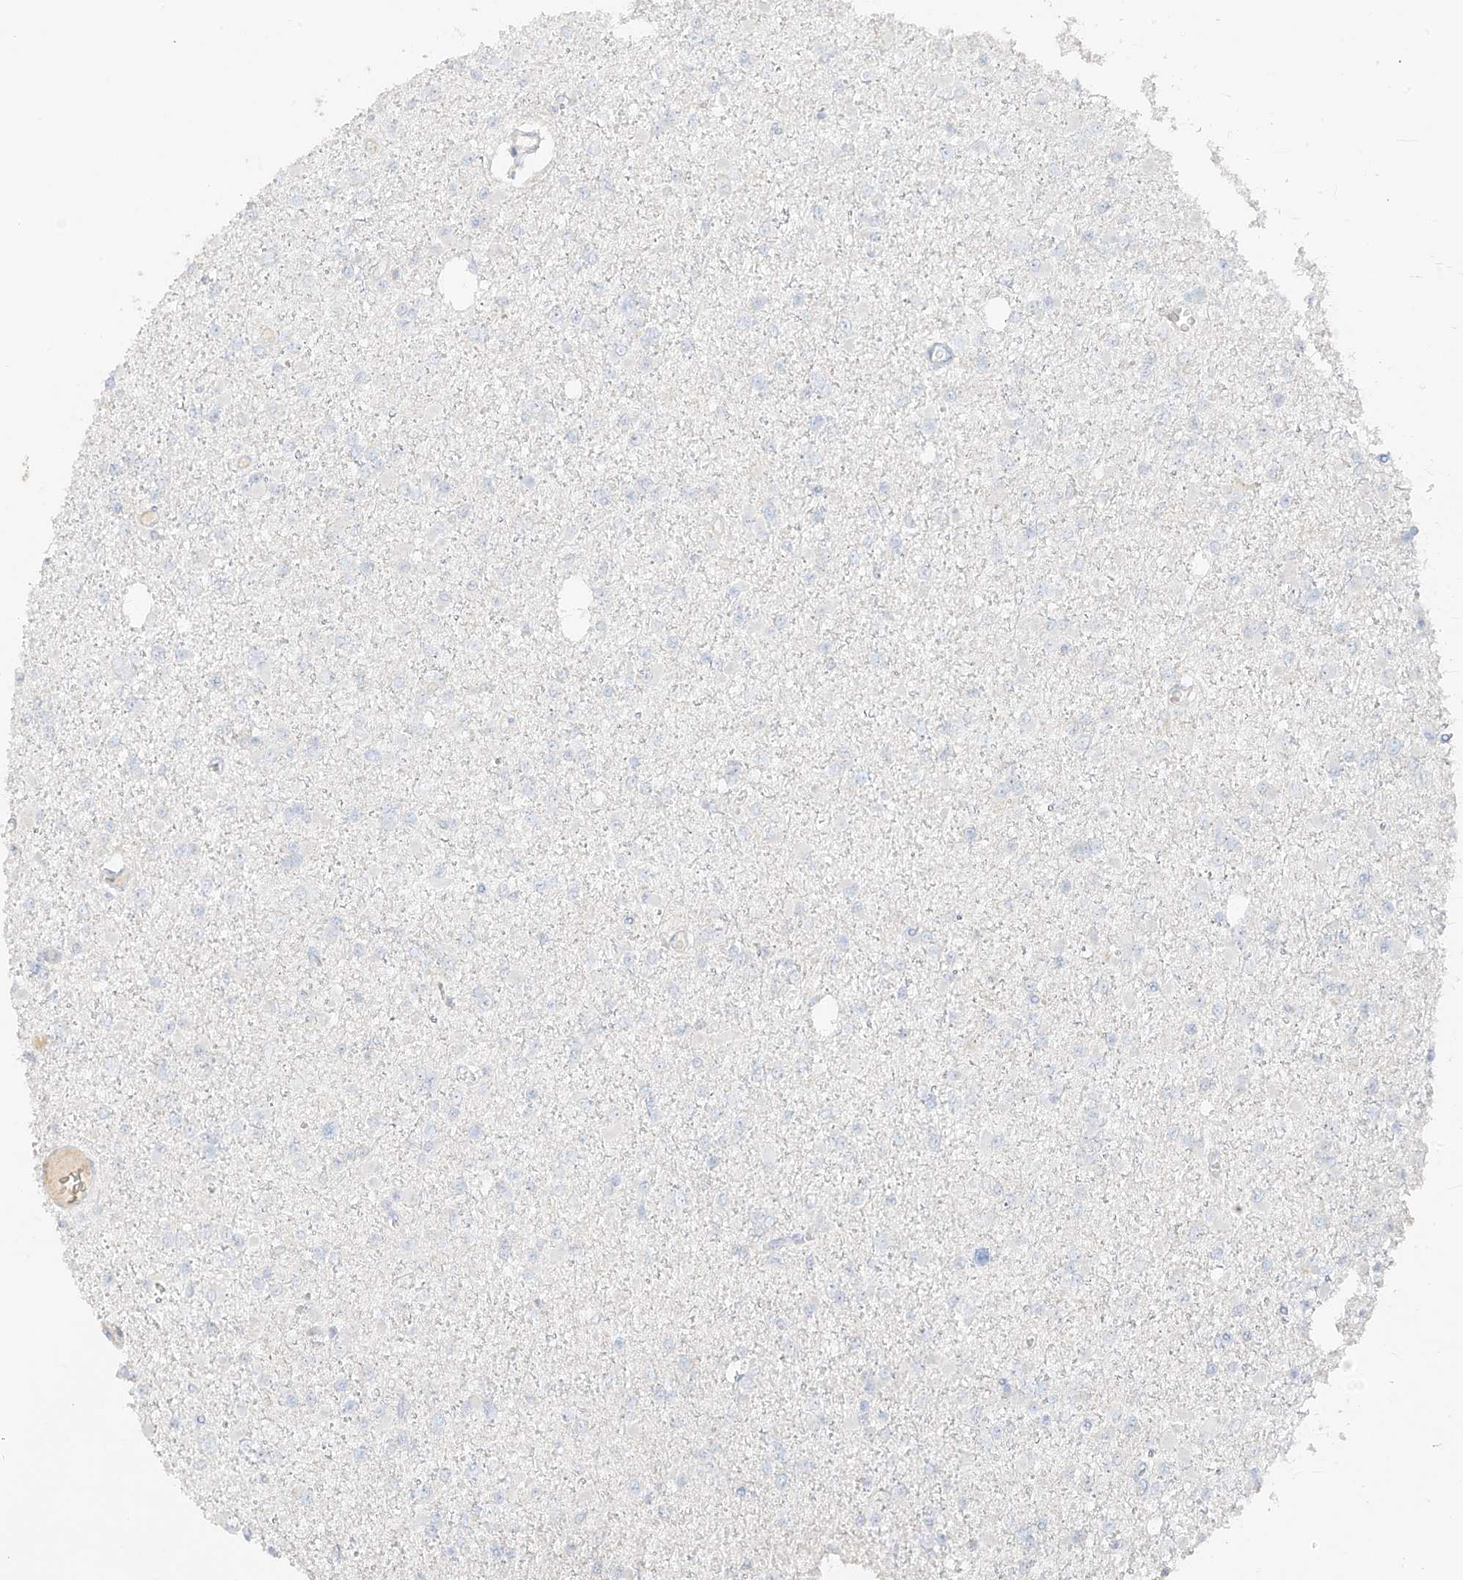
{"staining": {"intensity": "negative", "quantity": "none", "location": "none"}, "tissue": "glioma", "cell_type": "Tumor cells", "image_type": "cancer", "snomed": [{"axis": "morphology", "description": "Glioma, malignant, Low grade"}, {"axis": "topography", "description": "Brain"}], "caption": "A high-resolution histopathology image shows IHC staining of glioma, which exhibits no significant positivity in tumor cells.", "gene": "ZBTB41", "patient": {"sex": "female", "age": 22}}